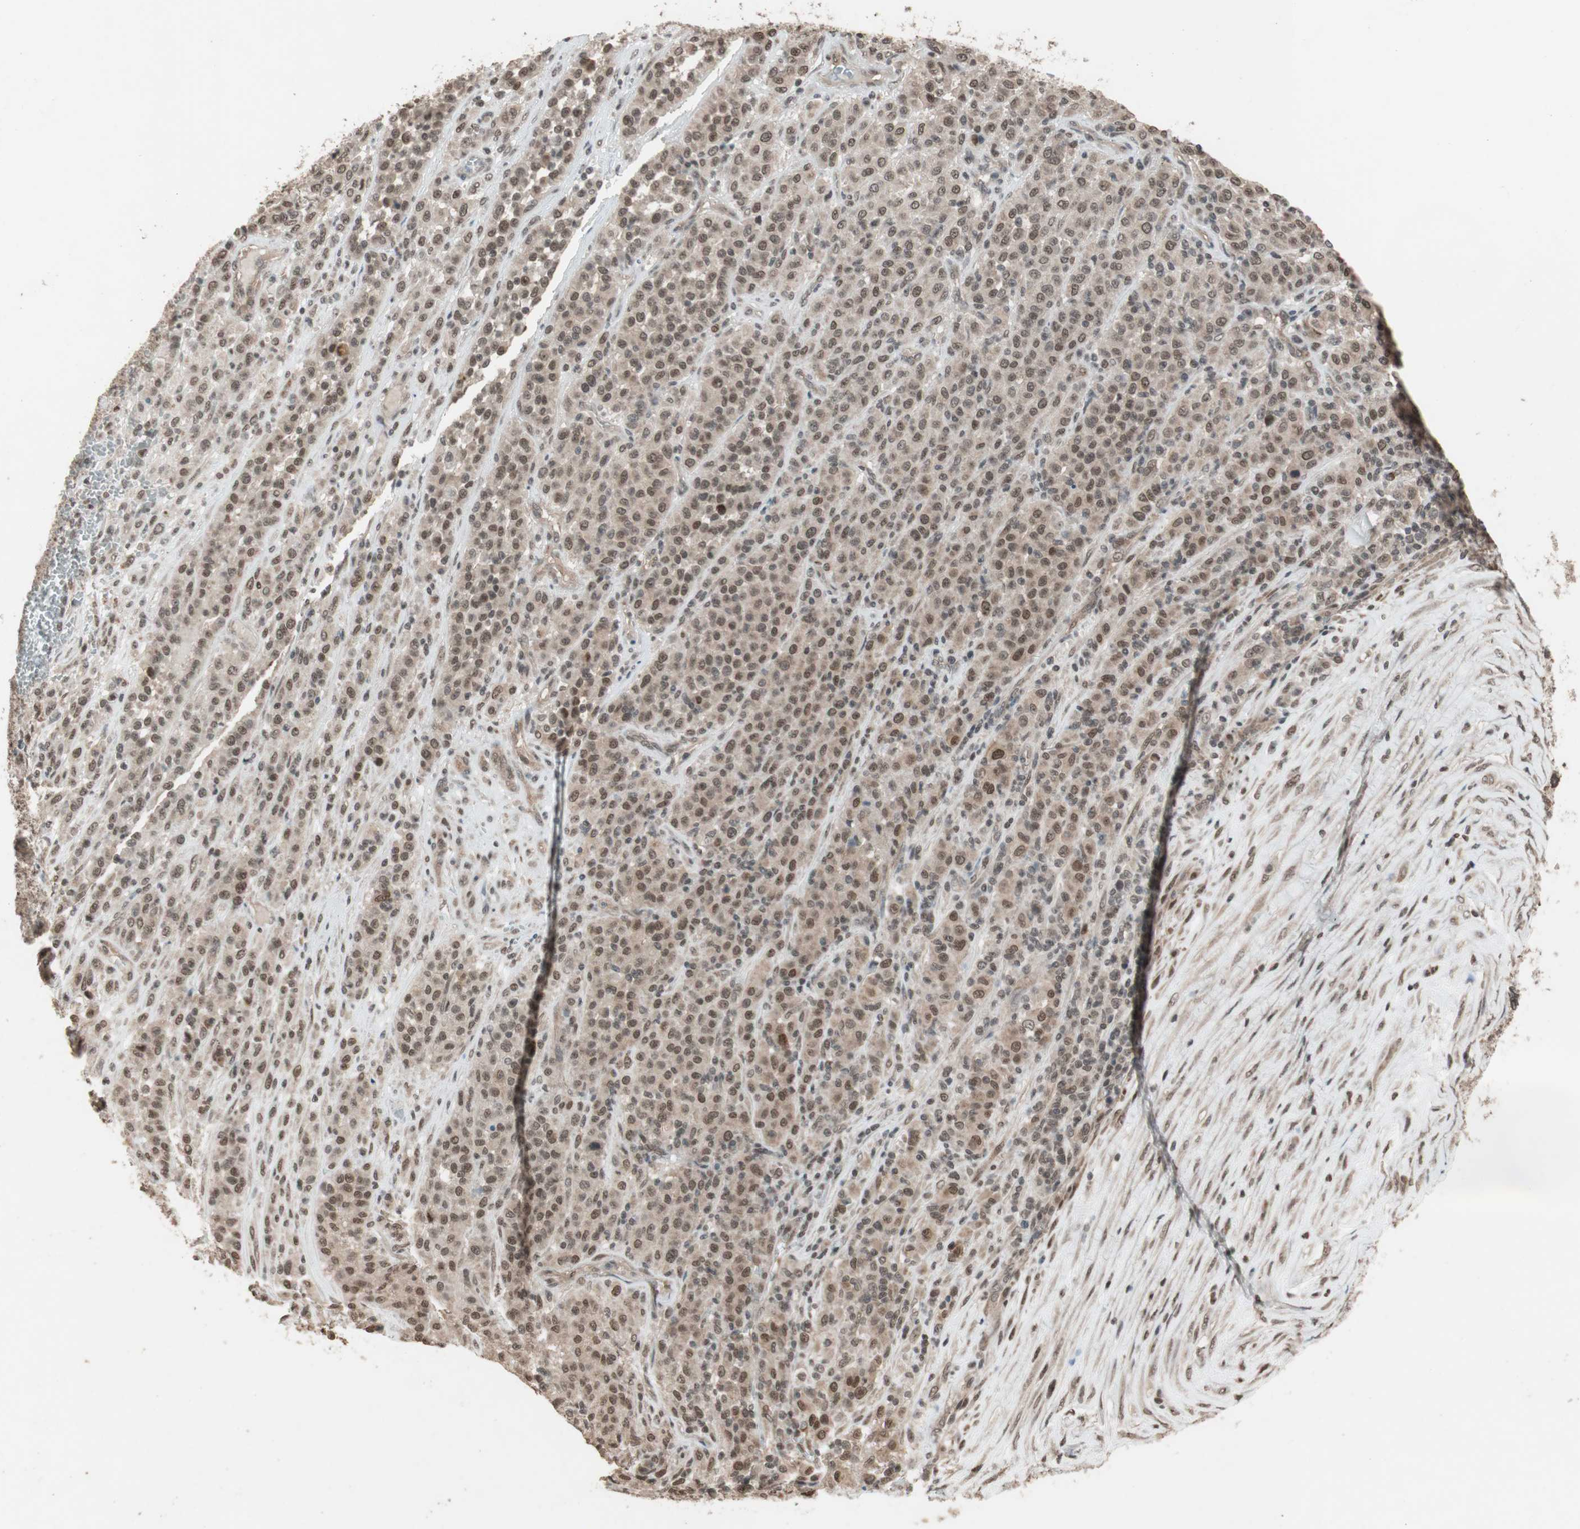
{"staining": {"intensity": "weak", "quantity": "25%-75%", "location": "cytoplasmic/membranous,nuclear"}, "tissue": "melanoma", "cell_type": "Tumor cells", "image_type": "cancer", "snomed": [{"axis": "morphology", "description": "Malignant melanoma, Metastatic site"}, {"axis": "topography", "description": "Pancreas"}], "caption": "The micrograph demonstrates a brown stain indicating the presence of a protein in the cytoplasmic/membranous and nuclear of tumor cells in melanoma.", "gene": "DRAP1", "patient": {"sex": "female", "age": 30}}